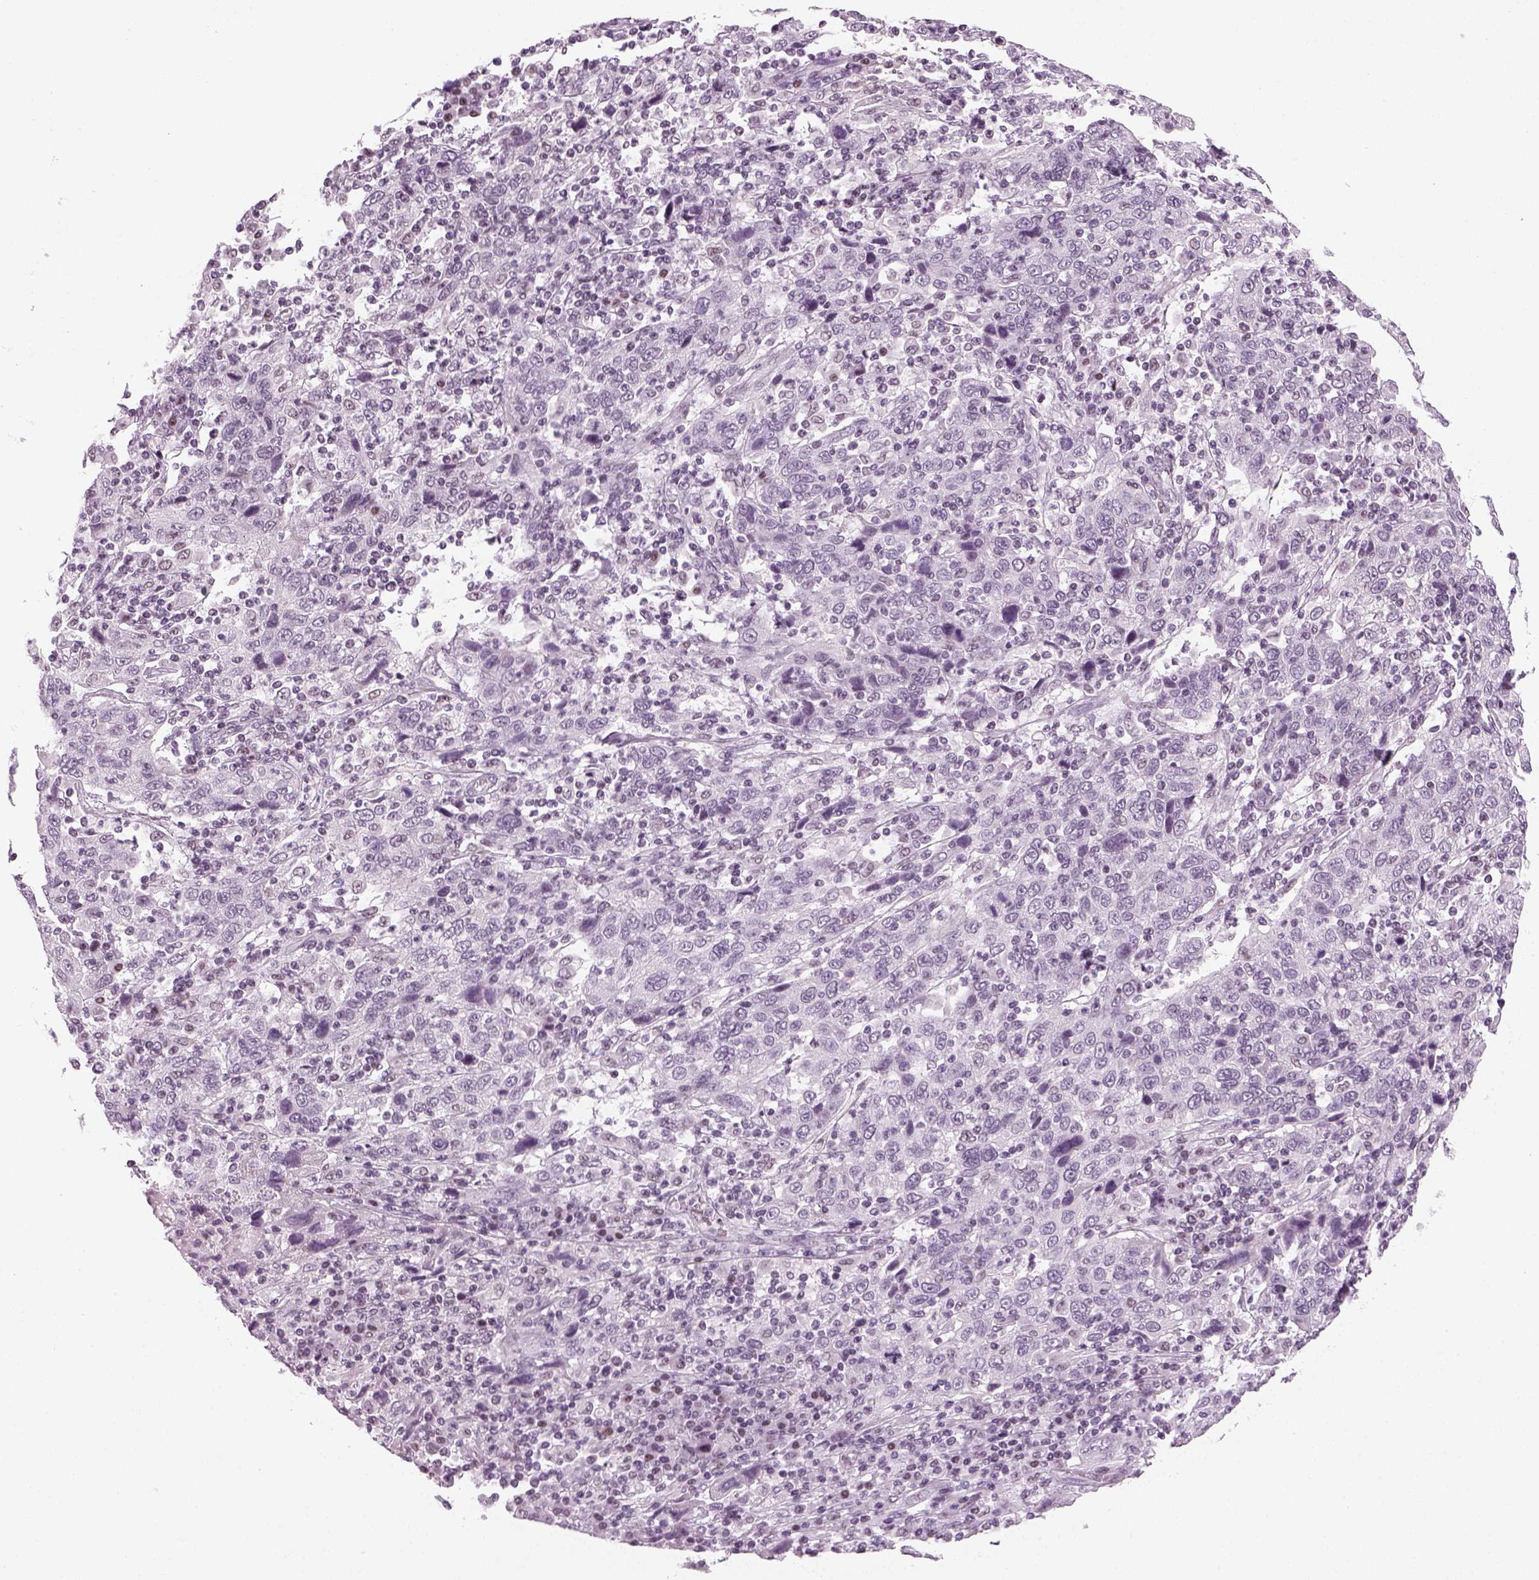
{"staining": {"intensity": "negative", "quantity": "none", "location": "none"}, "tissue": "cervical cancer", "cell_type": "Tumor cells", "image_type": "cancer", "snomed": [{"axis": "morphology", "description": "Squamous cell carcinoma, NOS"}, {"axis": "topography", "description": "Cervix"}], "caption": "An IHC micrograph of cervical squamous cell carcinoma is shown. There is no staining in tumor cells of cervical squamous cell carcinoma.", "gene": "KCNG2", "patient": {"sex": "female", "age": 46}}